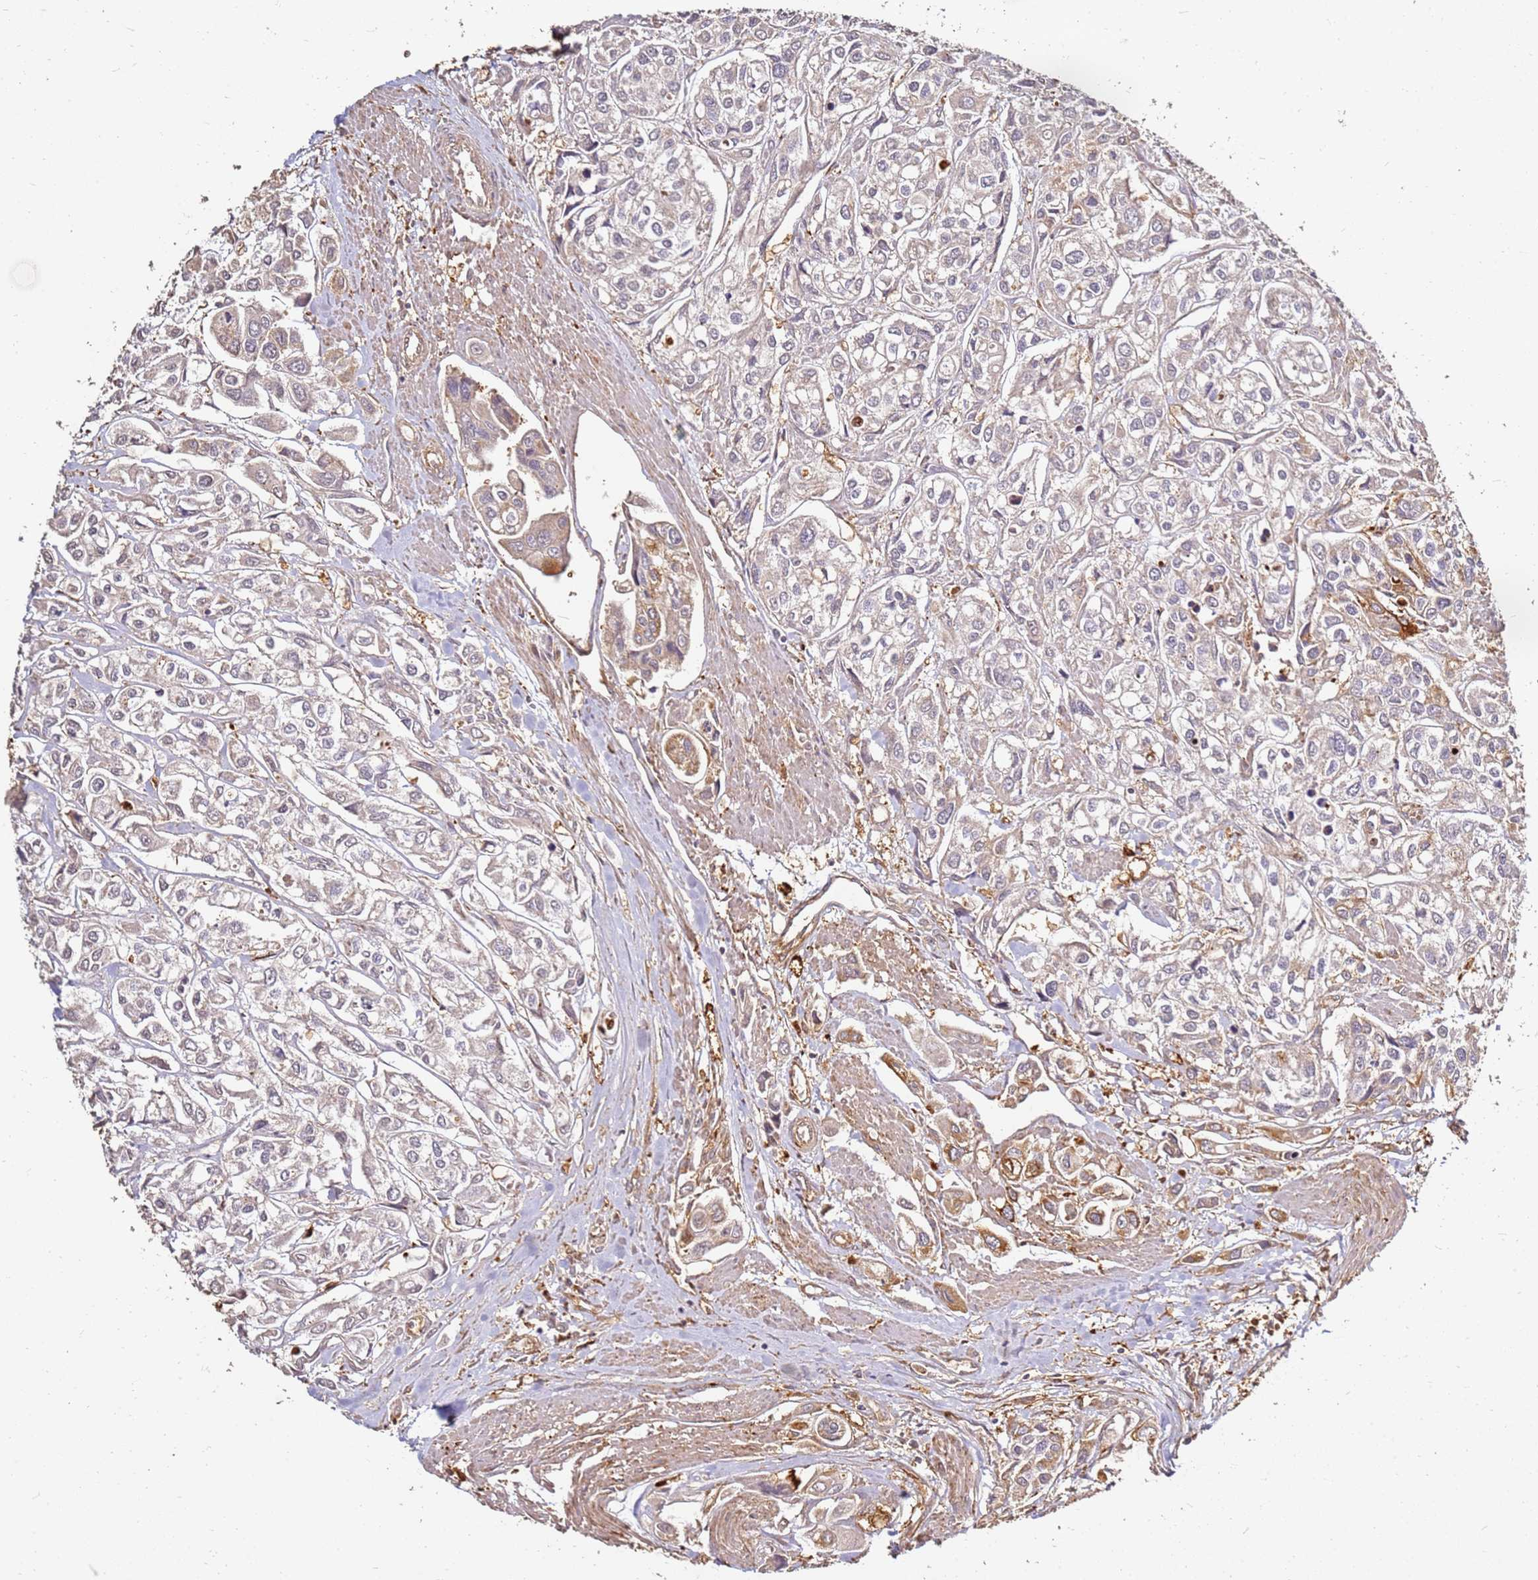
{"staining": {"intensity": "moderate", "quantity": "25%-75%", "location": "cytoplasmic/membranous"}, "tissue": "urothelial cancer", "cell_type": "Tumor cells", "image_type": "cancer", "snomed": [{"axis": "morphology", "description": "Urothelial carcinoma, High grade"}, {"axis": "topography", "description": "Urinary bladder"}], "caption": "Immunohistochemistry (DAB) staining of human urothelial cancer shows moderate cytoplasmic/membranous protein expression in approximately 25%-75% of tumor cells. (brown staining indicates protein expression, while blue staining denotes nuclei).", "gene": "DVL3", "patient": {"sex": "male", "age": 67}}